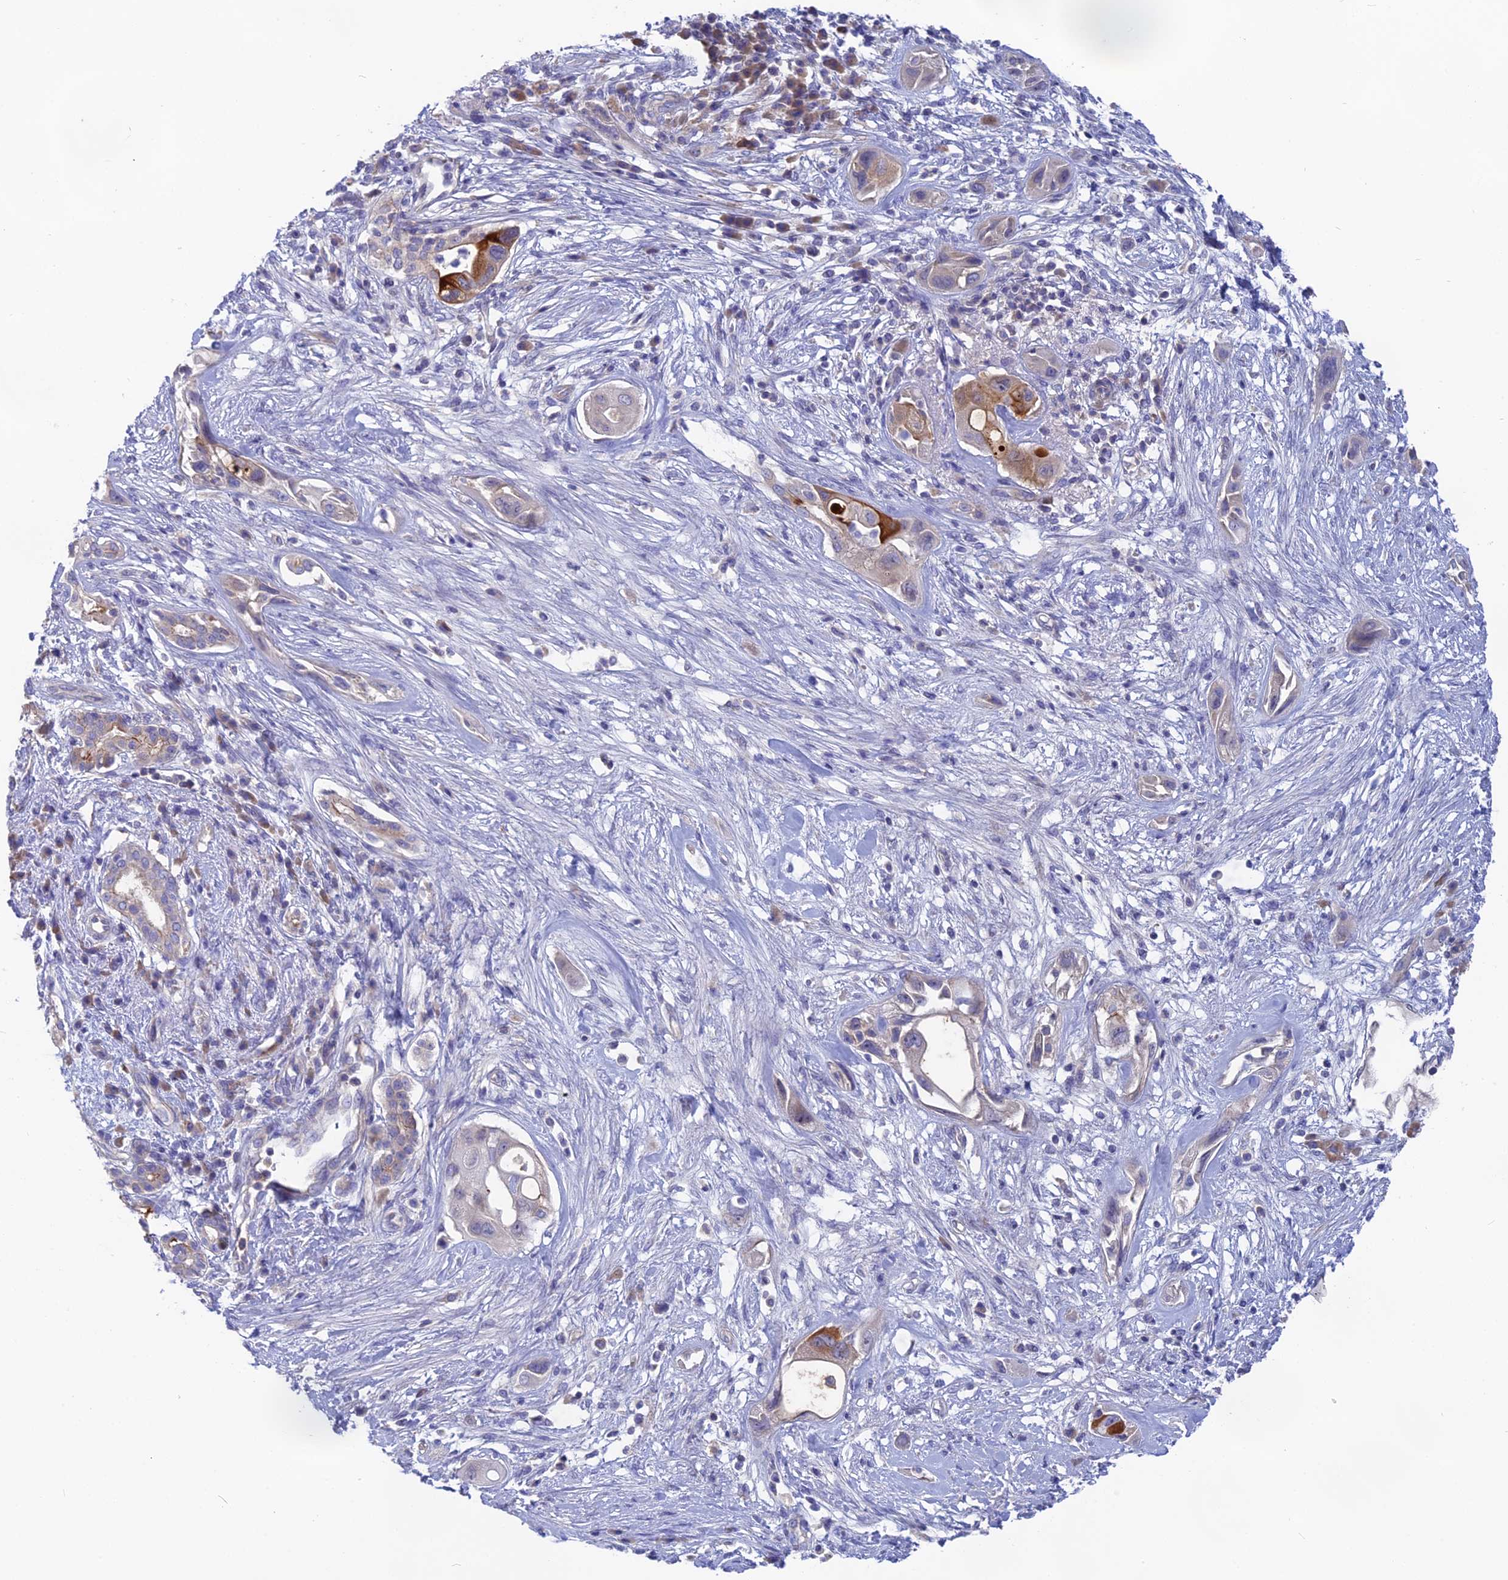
{"staining": {"intensity": "strong", "quantity": "<25%", "location": "cytoplasmic/membranous"}, "tissue": "pancreatic cancer", "cell_type": "Tumor cells", "image_type": "cancer", "snomed": [{"axis": "morphology", "description": "Adenocarcinoma, NOS"}, {"axis": "topography", "description": "Pancreas"}], "caption": "Protein staining displays strong cytoplasmic/membranous expression in approximately <25% of tumor cells in adenocarcinoma (pancreatic).", "gene": "TENT4B", "patient": {"sex": "male", "age": 68}}